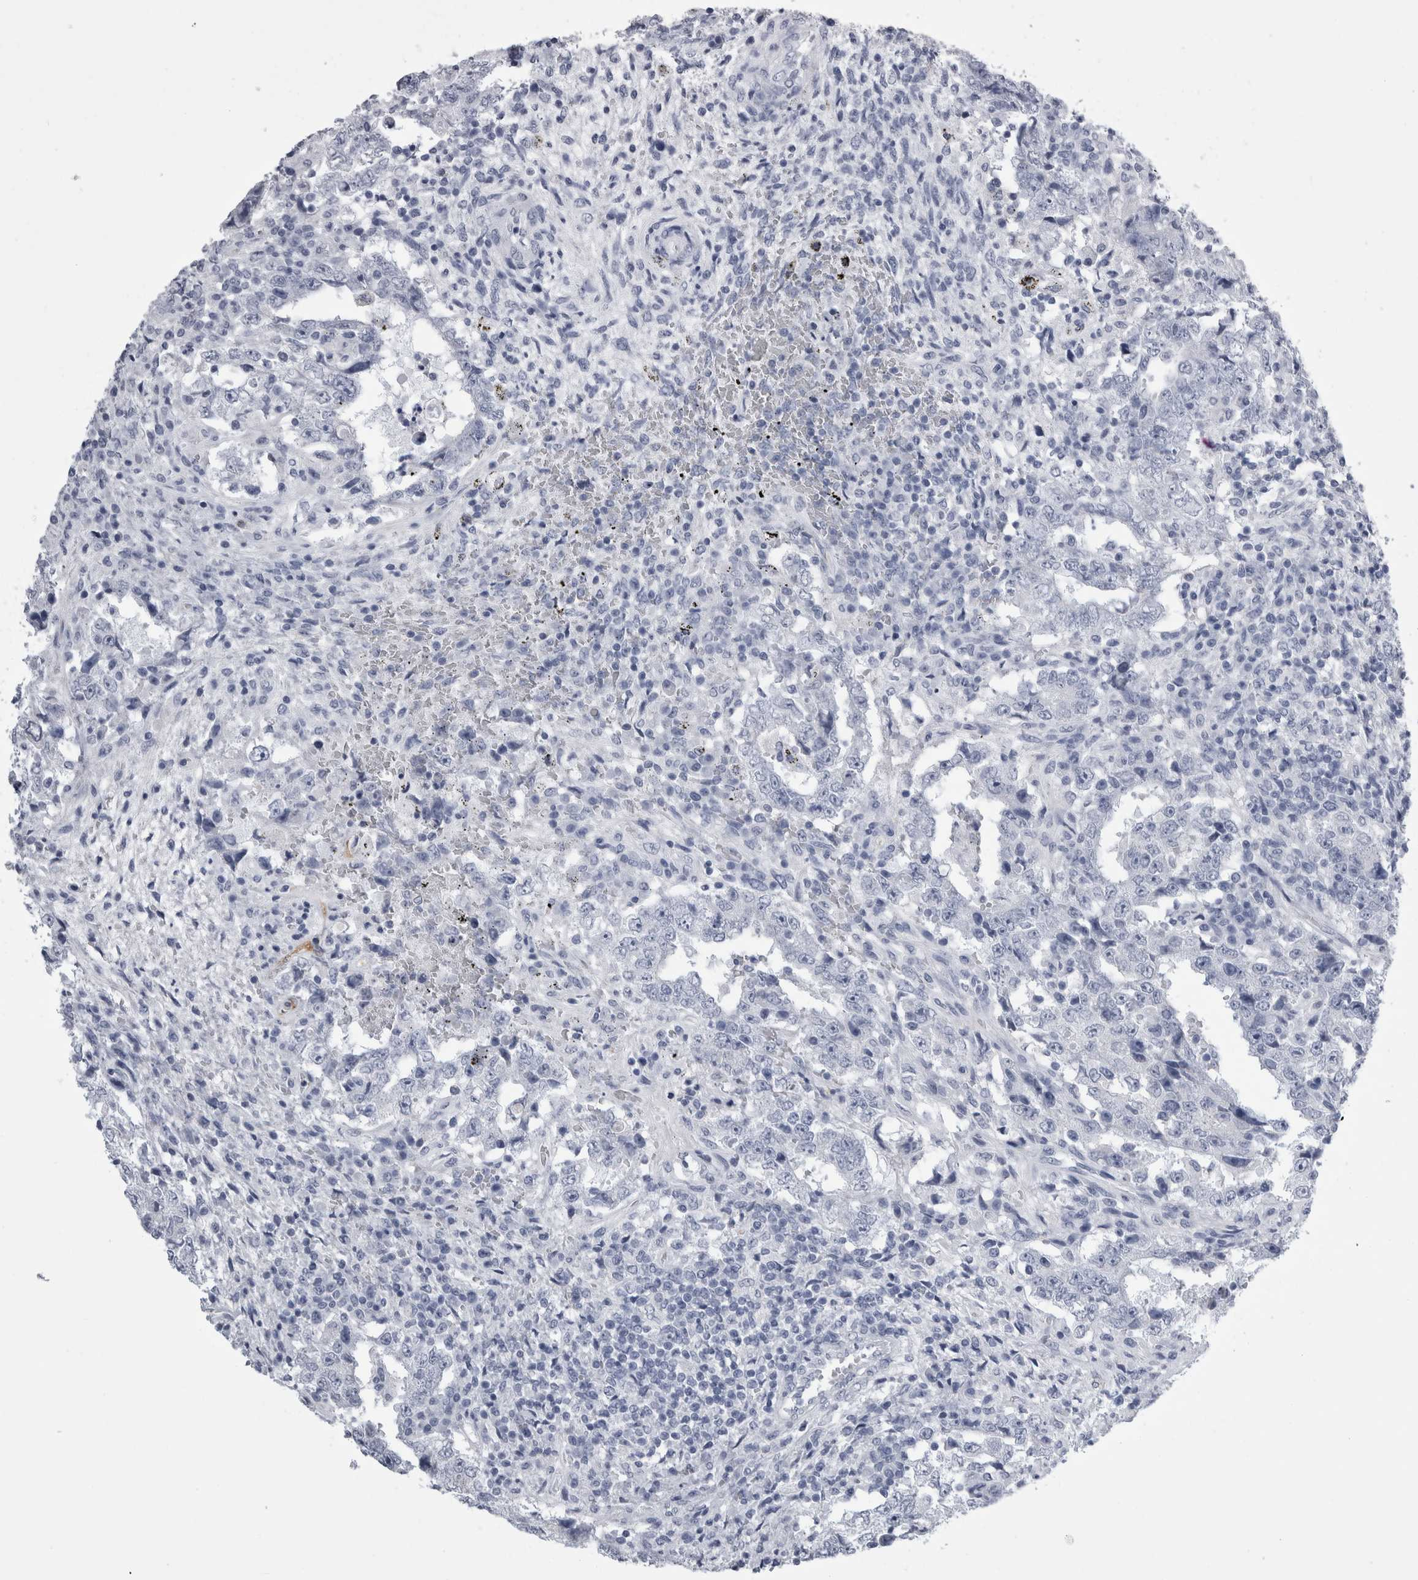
{"staining": {"intensity": "negative", "quantity": "none", "location": "none"}, "tissue": "testis cancer", "cell_type": "Tumor cells", "image_type": "cancer", "snomed": [{"axis": "morphology", "description": "Carcinoma, Embryonal, NOS"}, {"axis": "topography", "description": "Testis"}], "caption": "The micrograph shows no significant staining in tumor cells of embryonal carcinoma (testis). (DAB immunohistochemistry visualized using brightfield microscopy, high magnification).", "gene": "ALDH8A1", "patient": {"sex": "male", "age": 26}}